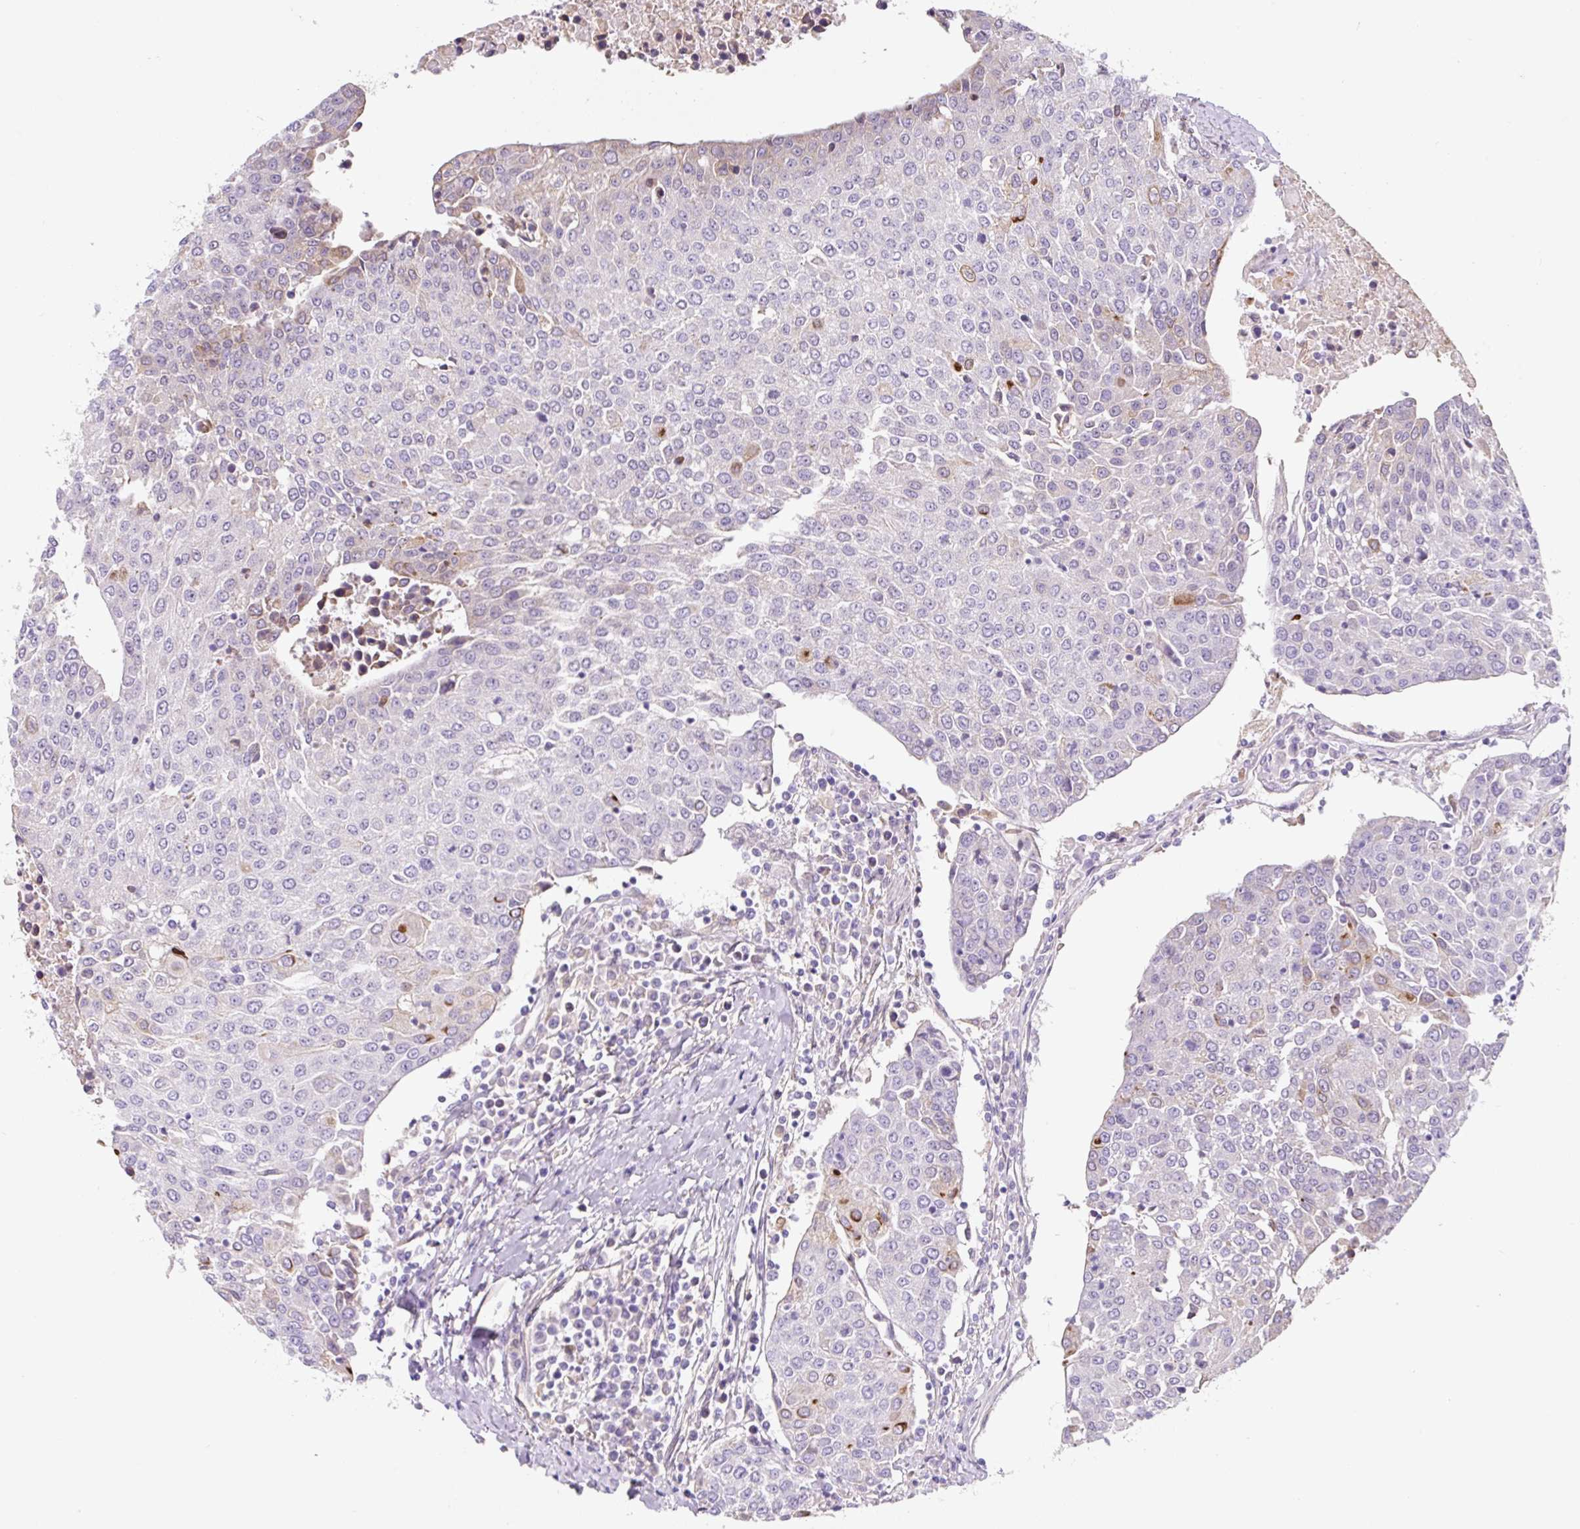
{"staining": {"intensity": "moderate", "quantity": "<25%", "location": "cytoplasmic/membranous"}, "tissue": "urothelial cancer", "cell_type": "Tumor cells", "image_type": "cancer", "snomed": [{"axis": "morphology", "description": "Urothelial carcinoma, High grade"}, {"axis": "topography", "description": "Urinary bladder"}], "caption": "Urothelial cancer tissue demonstrates moderate cytoplasmic/membranous expression in approximately <25% of tumor cells", "gene": "ASRGL1", "patient": {"sex": "female", "age": 85}}